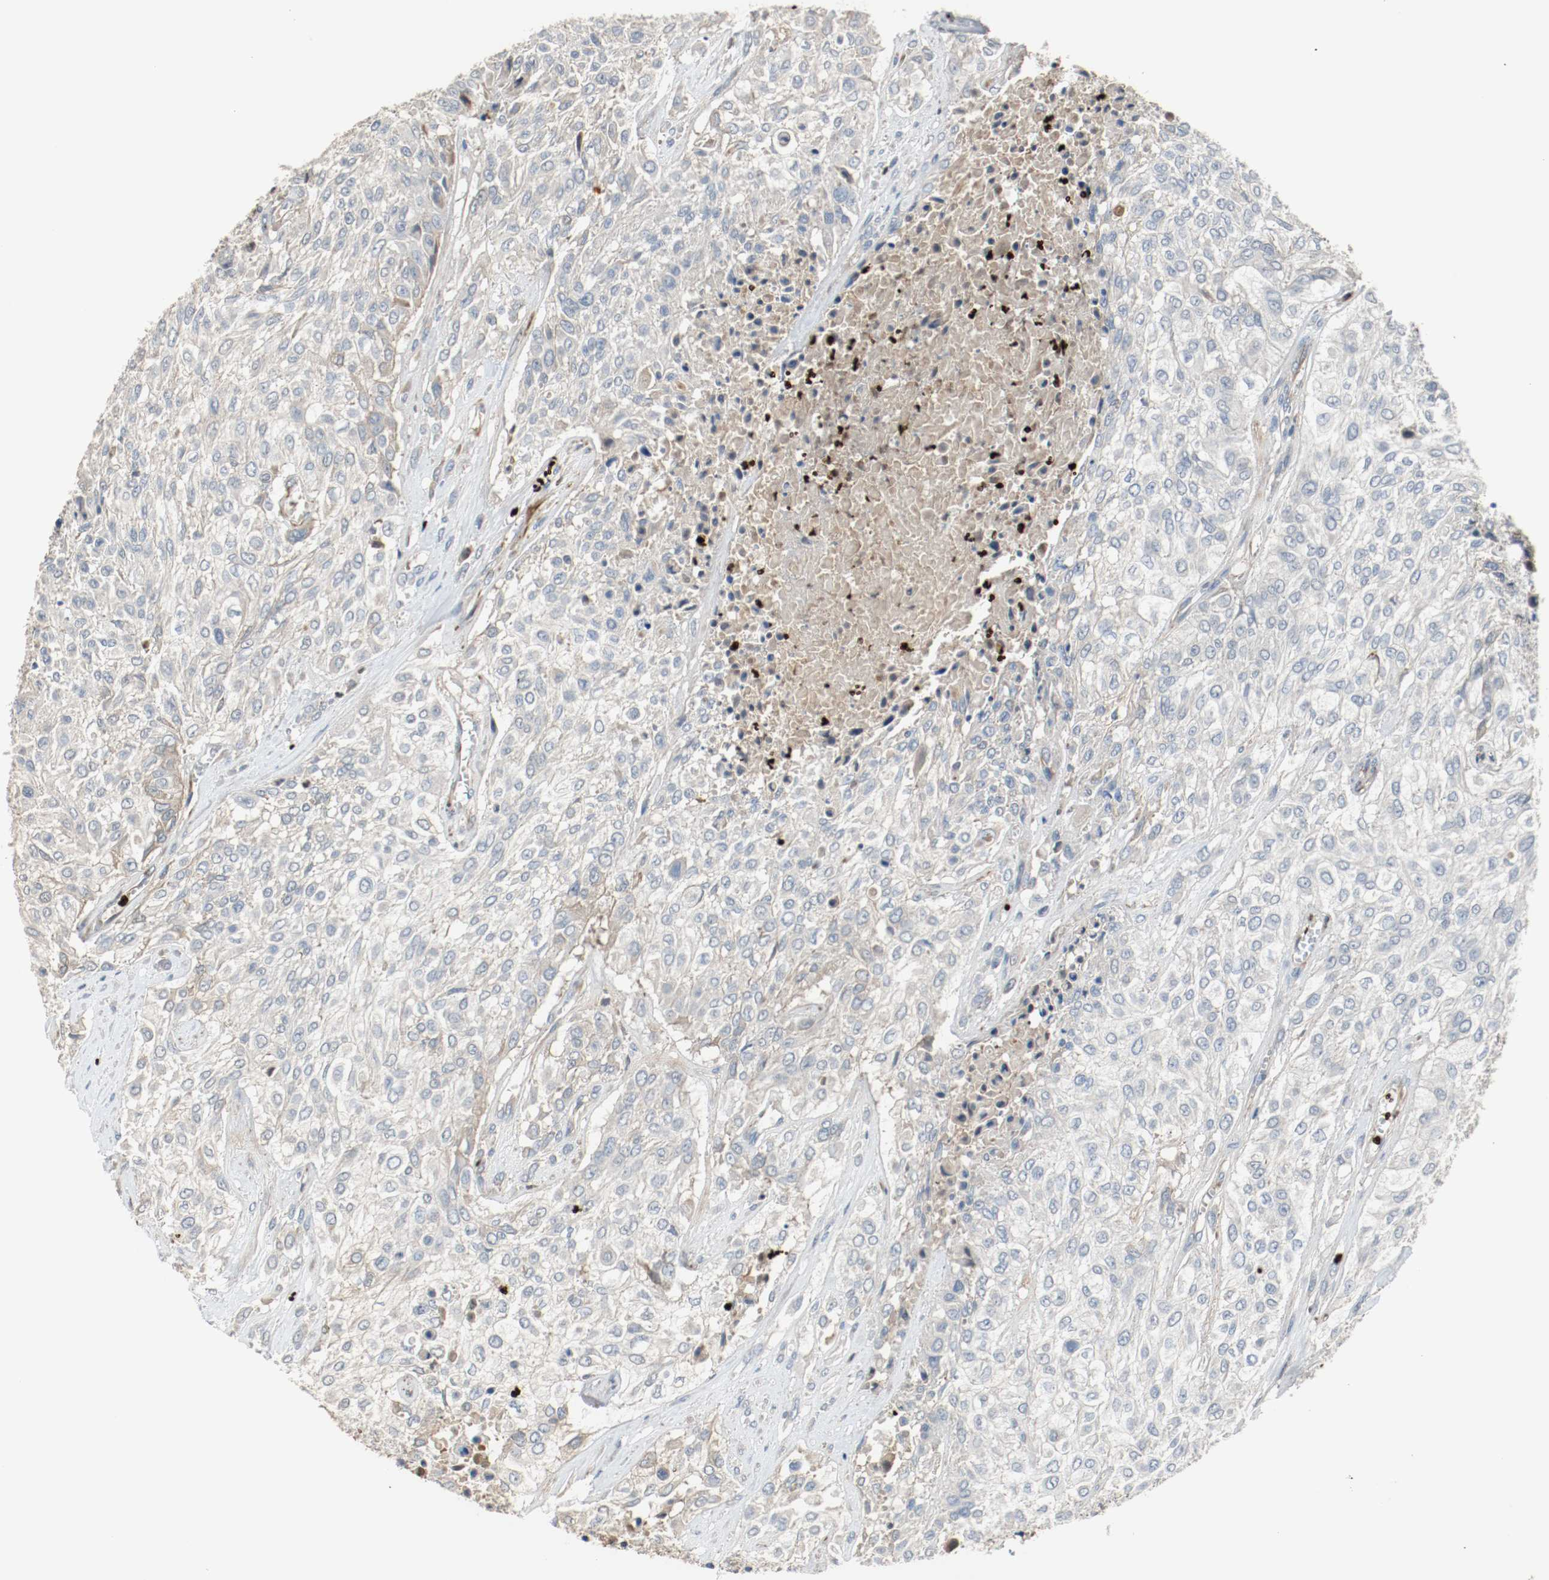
{"staining": {"intensity": "negative", "quantity": "none", "location": "none"}, "tissue": "urothelial cancer", "cell_type": "Tumor cells", "image_type": "cancer", "snomed": [{"axis": "morphology", "description": "Urothelial carcinoma, High grade"}, {"axis": "topography", "description": "Urinary bladder"}], "caption": "A high-resolution histopathology image shows immunohistochemistry staining of urothelial cancer, which demonstrates no significant positivity in tumor cells.", "gene": "BLK", "patient": {"sex": "male", "age": 57}}